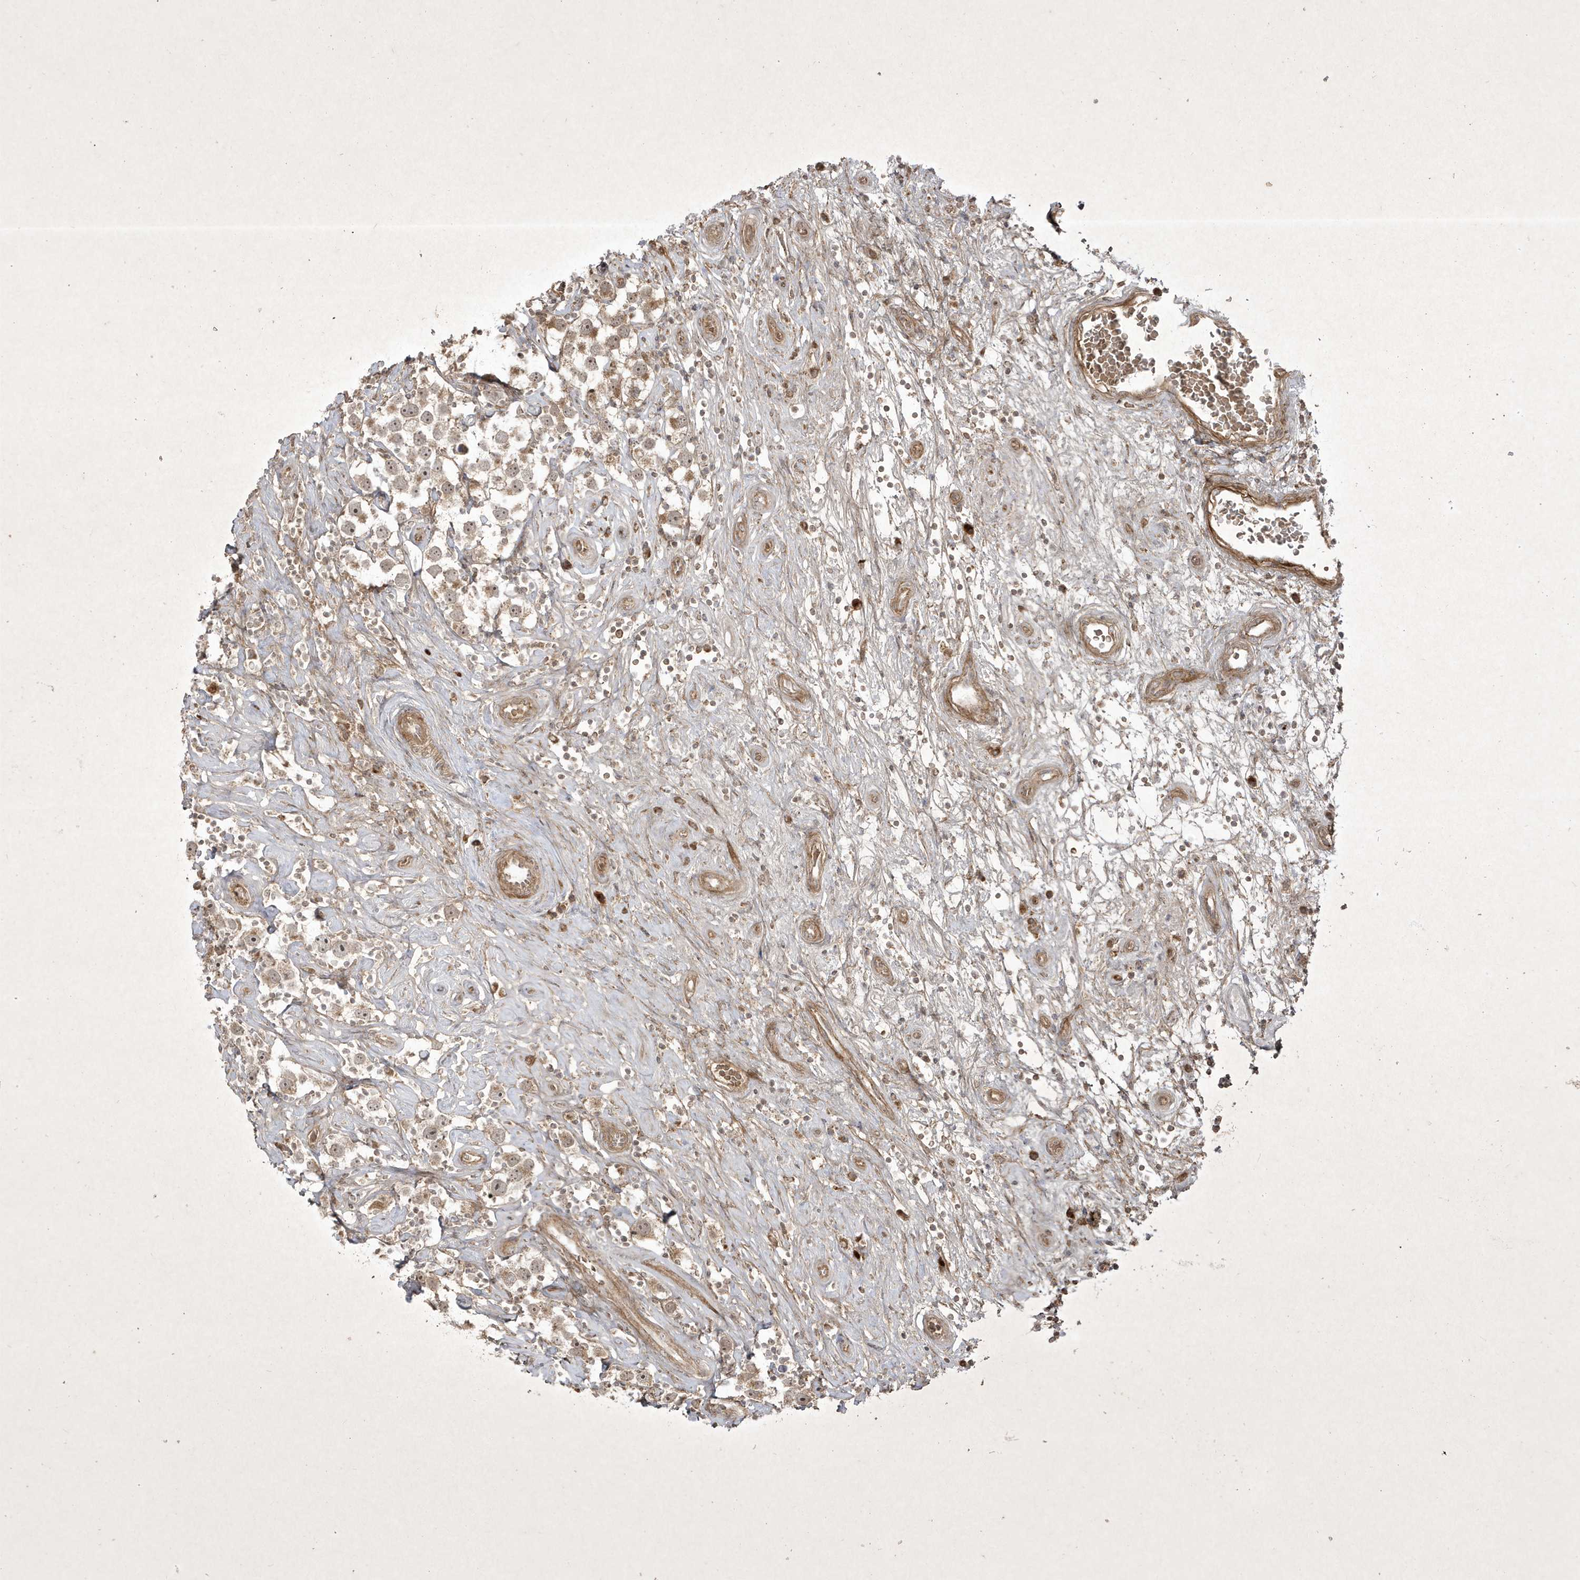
{"staining": {"intensity": "weak", "quantity": "<25%", "location": "cytoplasmic/membranous,nuclear"}, "tissue": "testis cancer", "cell_type": "Tumor cells", "image_type": "cancer", "snomed": [{"axis": "morphology", "description": "Seminoma, NOS"}, {"axis": "topography", "description": "Testis"}], "caption": "Tumor cells are negative for protein expression in human testis seminoma.", "gene": "FAM83C", "patient": {"sex": "male", "age": 49}}